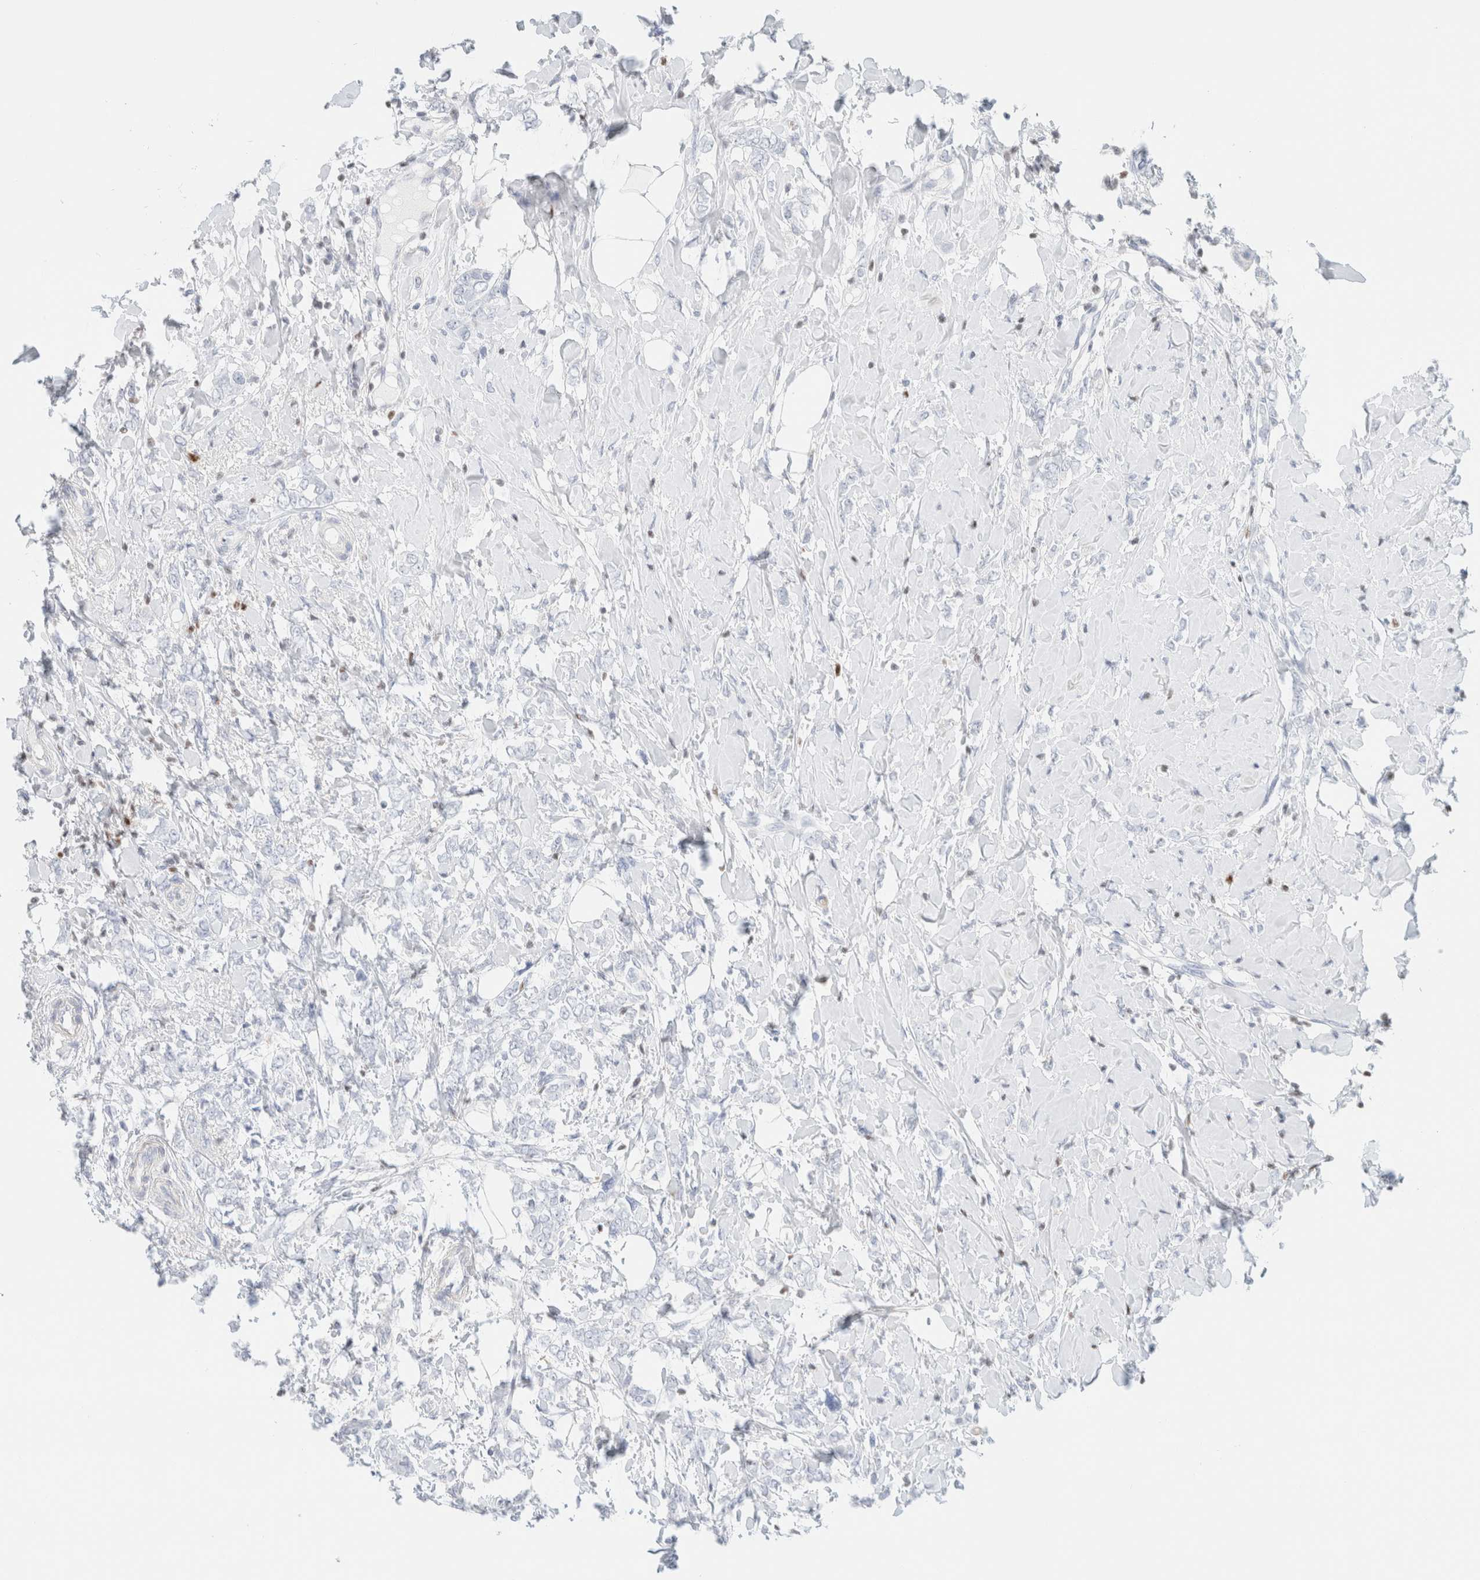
{"staining": {"intensity": "negative", "quantity": "none", "location": "none"}, "tissue": "breast cancer", "cell_type": "Tumor cells", "image_type": "cancer", "snomed": [{"axis": "morphology", "description": "Normal tissue, NOS"}, {"axis": "morphology", "description": "Lobular carcinoma"}, {"axis": "topography", "description": "Breast"}], "caption": "This is a image of immunohistochemistry (IHC) staining of lobular carcinoma (breast), which shows no staining in tumor cells. (DAB IHC visualized using brightfield microscopy, high magnification).", "gene": "IKZF3", "patient": {"sex": "female", "age": 47}}